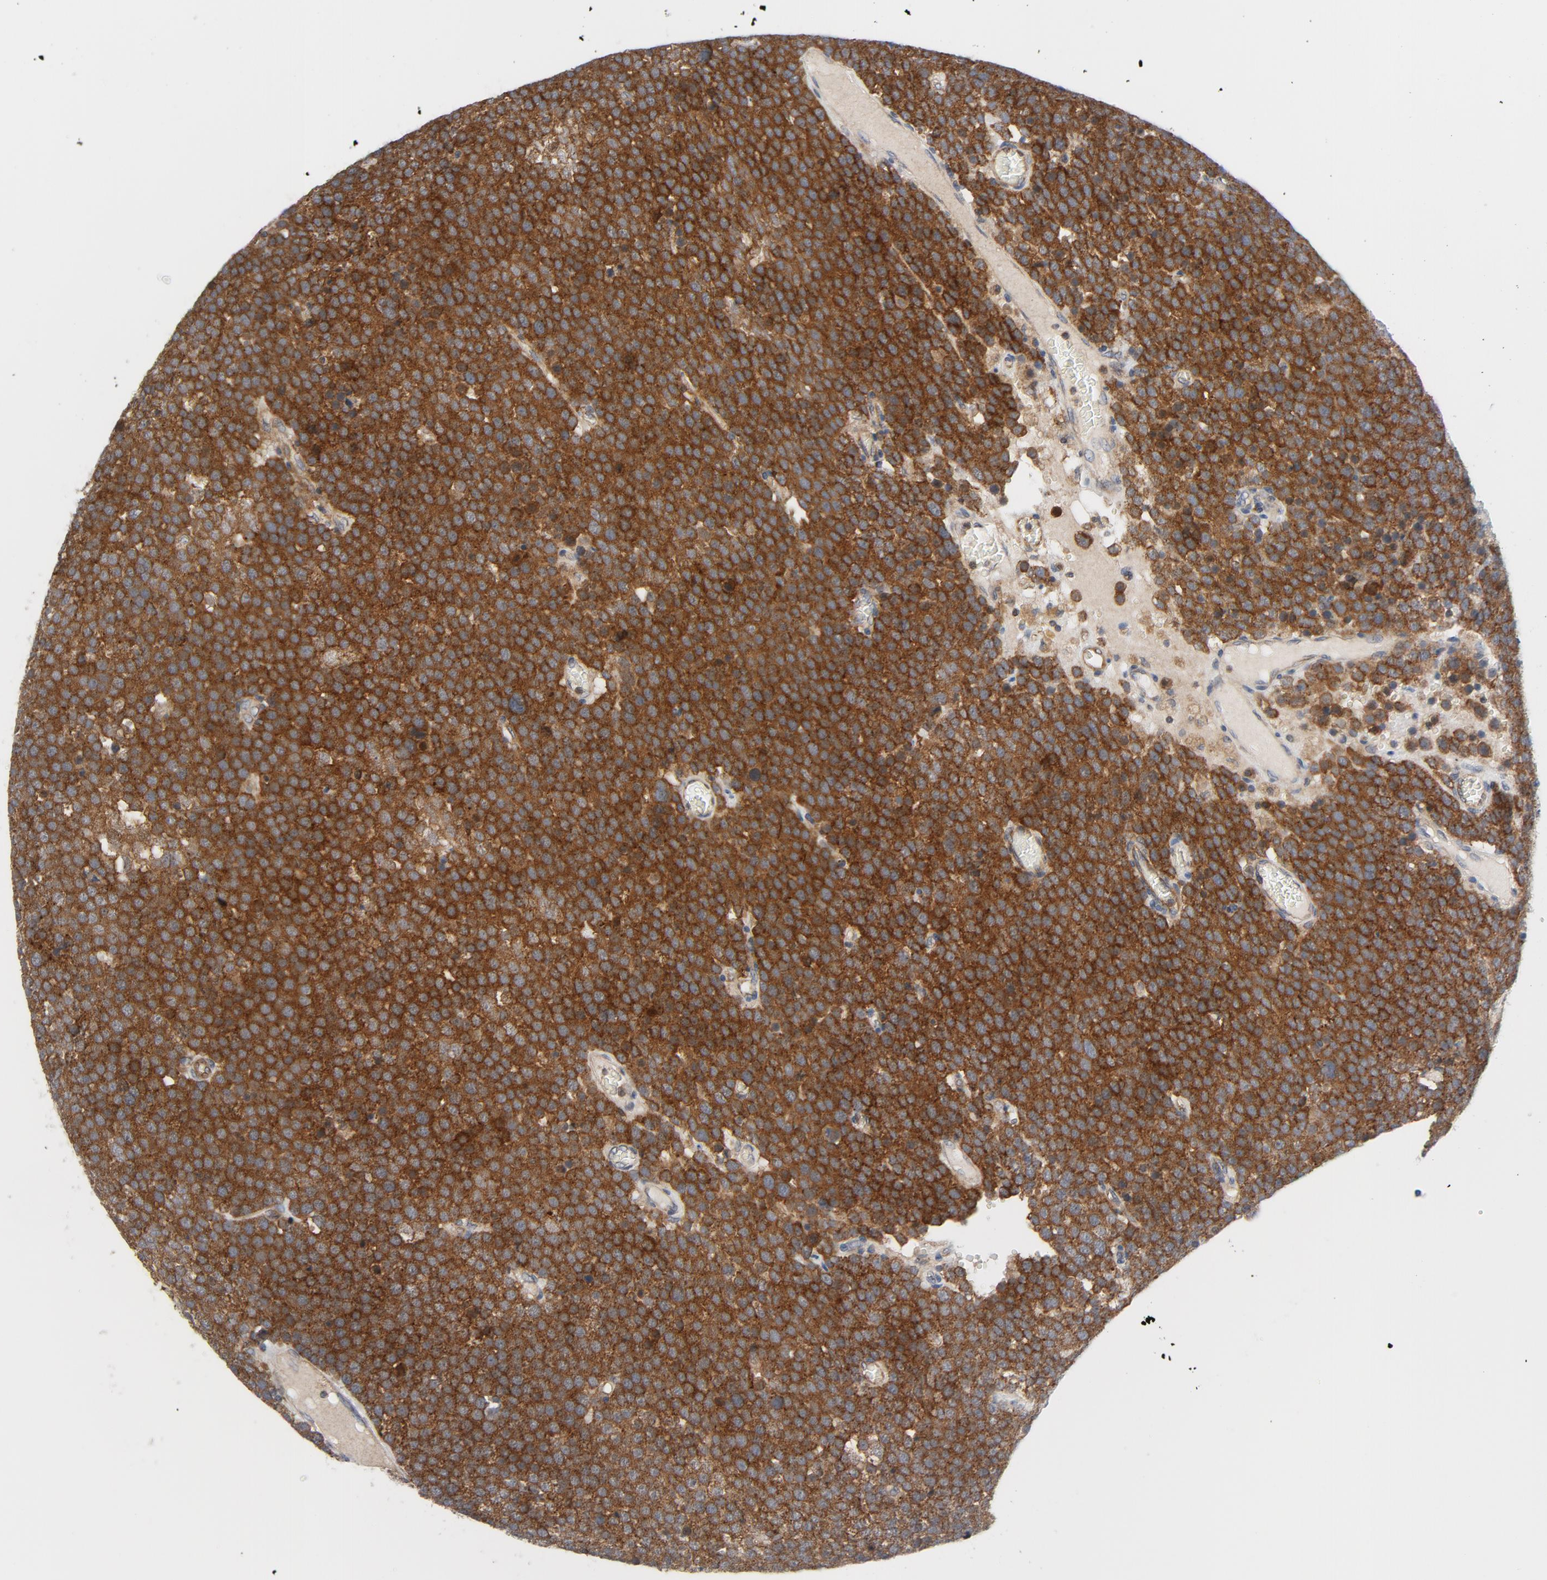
{"staining": {"intensity": "strong", "quantity": ">75%", "location": "cytoplasmic/membranous"}, "tissue": "testis cancer", "cell_type": "Tumor cells", "image_type": "cancer", "snomed": [{"axis": "morphology", "description": "Seminoma, NOS"}, {"axis": "topography", "description": "Testis"}], "caption": "Testis cancer stained with a brown dye demonstrates strong cytoplasmic/membranous positive expression in about >75% of tumor cells.", "gene": "TSG101", "patient": {"sex": "male", "age": 71}}